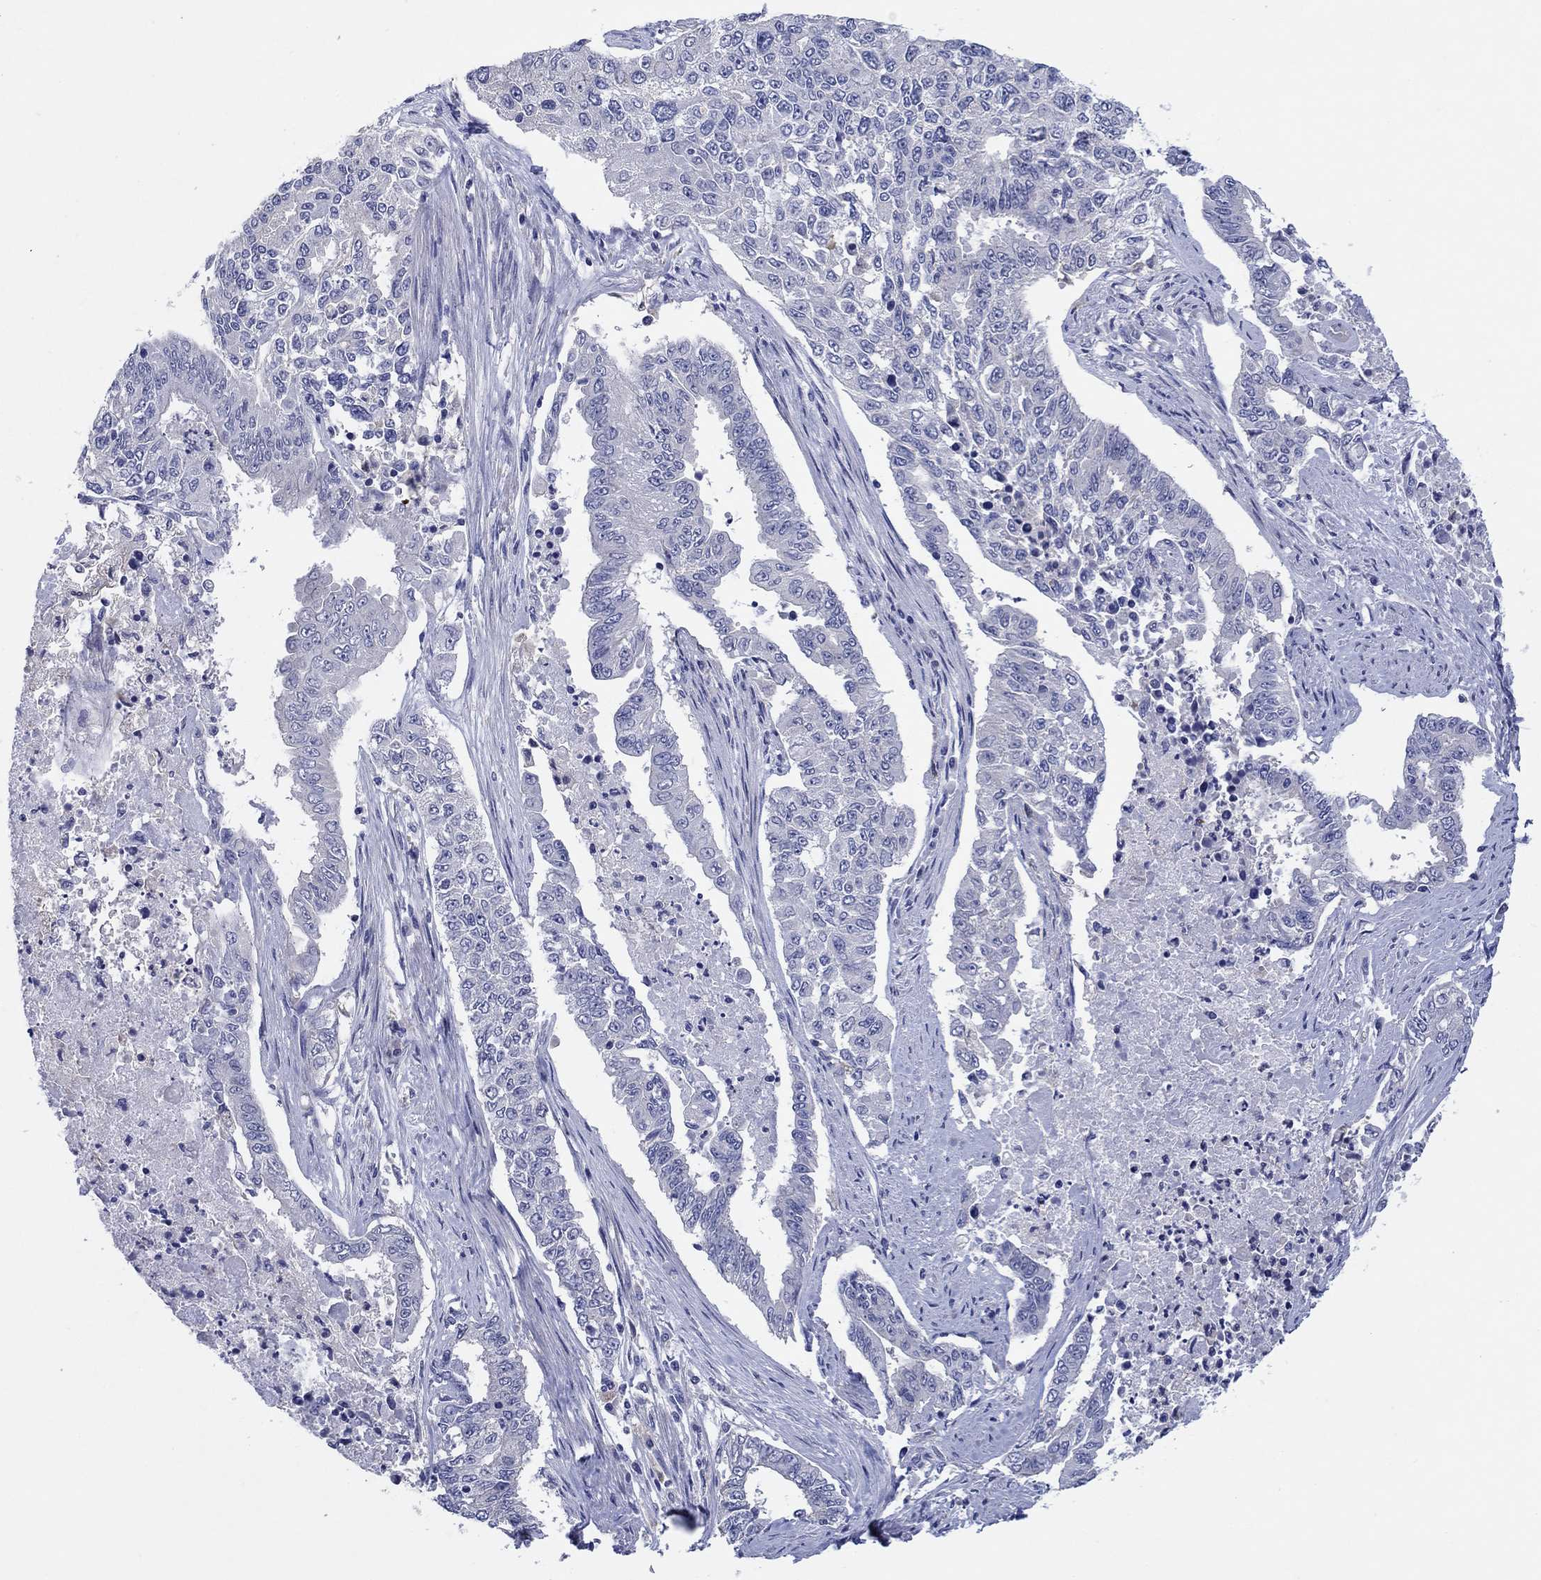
{"staining": {"intensity": "negative", "quantity": "none", "location": "none"}, "tissue": "endometrial cancer", "cell_type": "Tumor cells", "image_type": "cancer", "snomed": [{"axis": "morphology", "description": "Adenocarcinoma, NOS"}, {"axis": "topography", "description": "Uterus"}], "caption": "Immunohistochemistry (IHC) photomicrograph of adenocarcinoma (endometrial) stained for a protein (brown), which displays no positivity in tumor cells.", "gene": "HDC", "patient": {"sex": "female", "age": 59}}